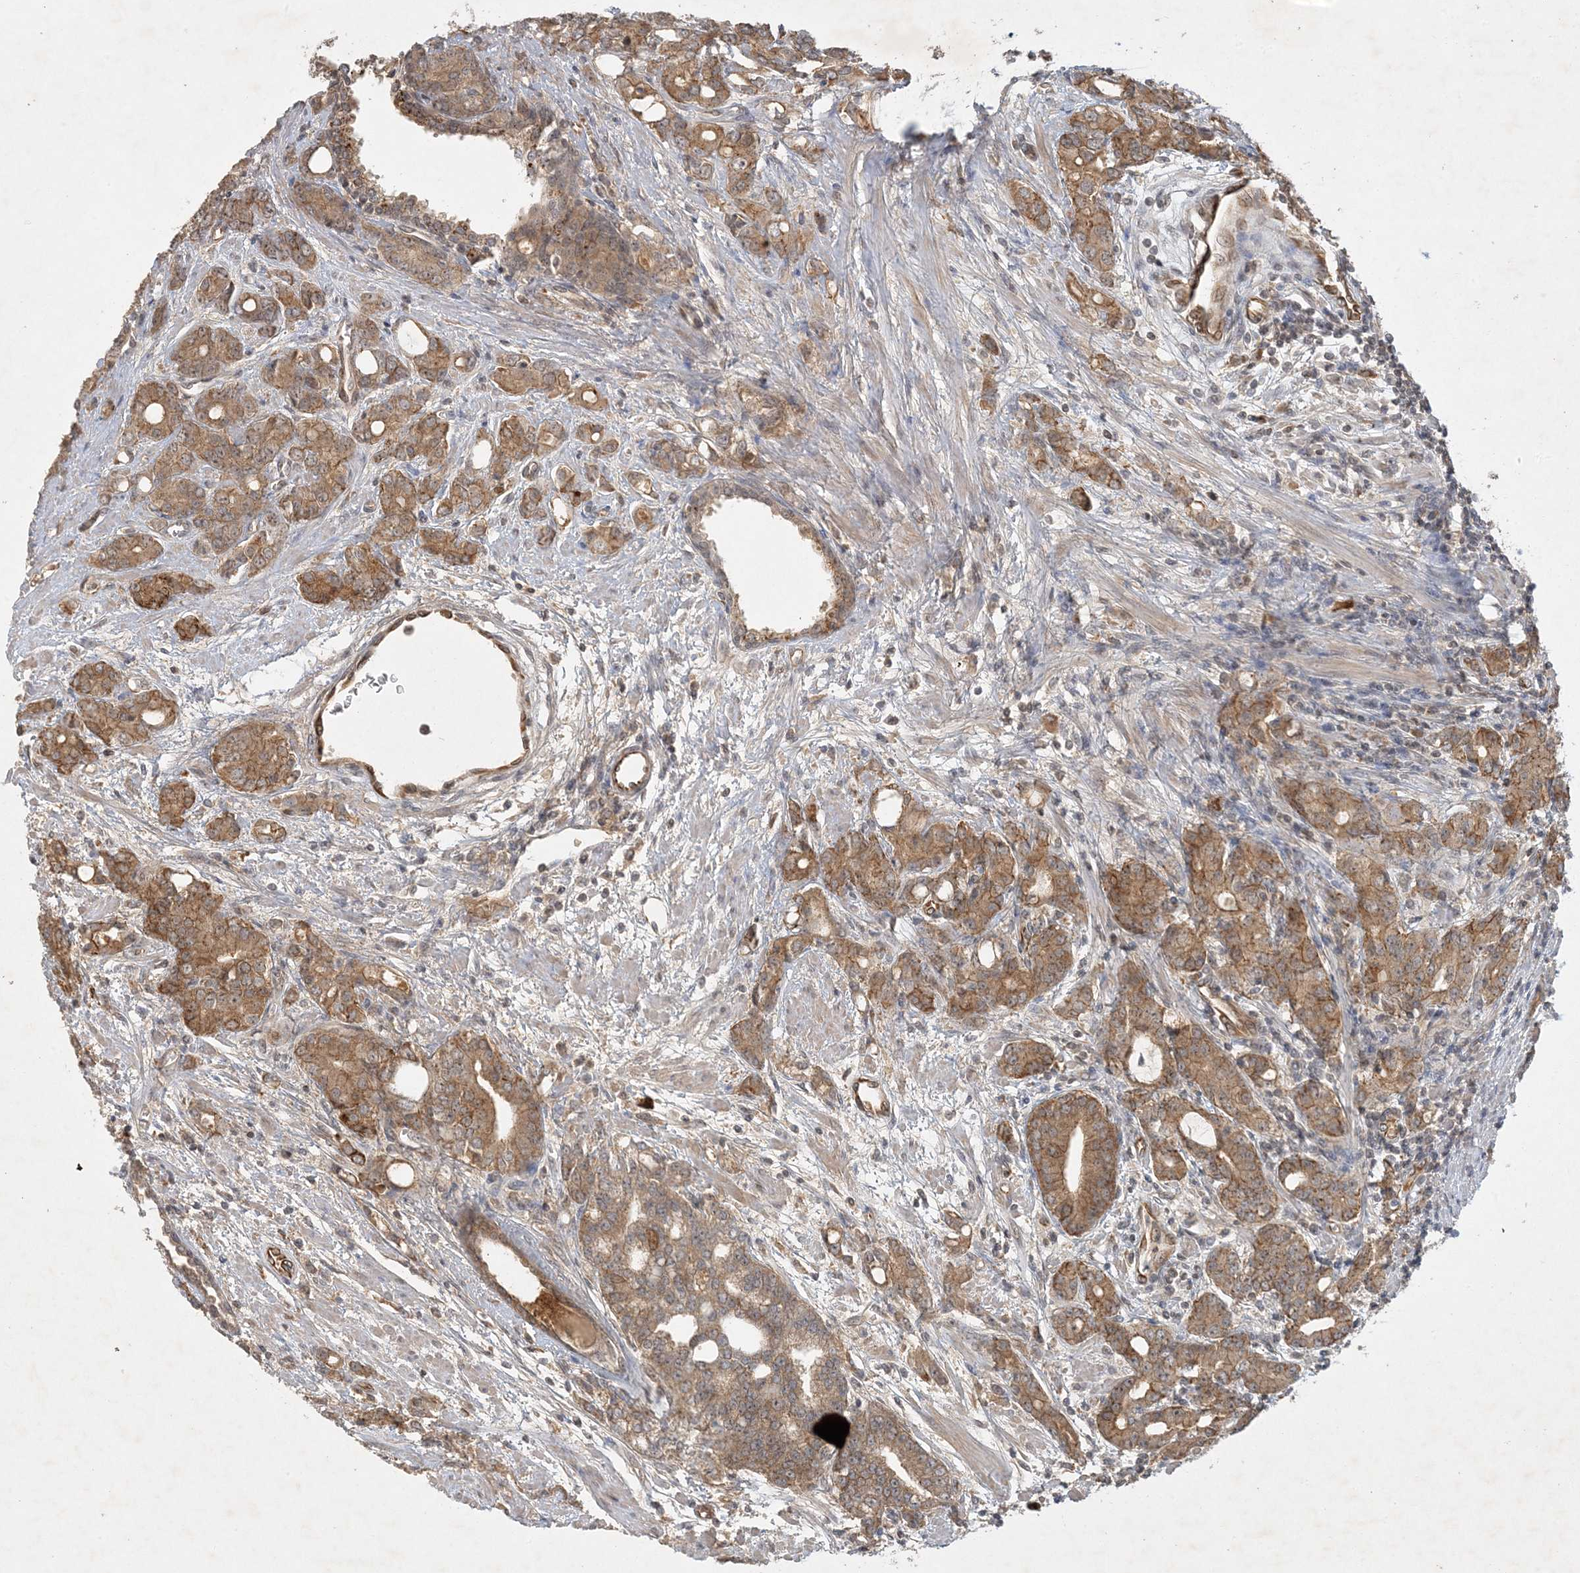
{"staining": {"intensity": "moderate", "quantity": ">75%", "location": "cytoplasmic/membranous"}, "tissue": "prostate cancer", "cell_type": "Tumor cells", "image_type": "cancer", "snomed": [{"axis": "morphology", "description": "Adenocarcinoma, High grade"}, {"axis": "topography", "description": "Prostate"}], "caption": "Adenocarcinoma (high-grade) (prostate) stained for a protein displays moderate cytoplasmic/membranous positivity in tumor cells.", "gene": "ZCCHC4", "patient": {"sex": "male", "age": 62}}